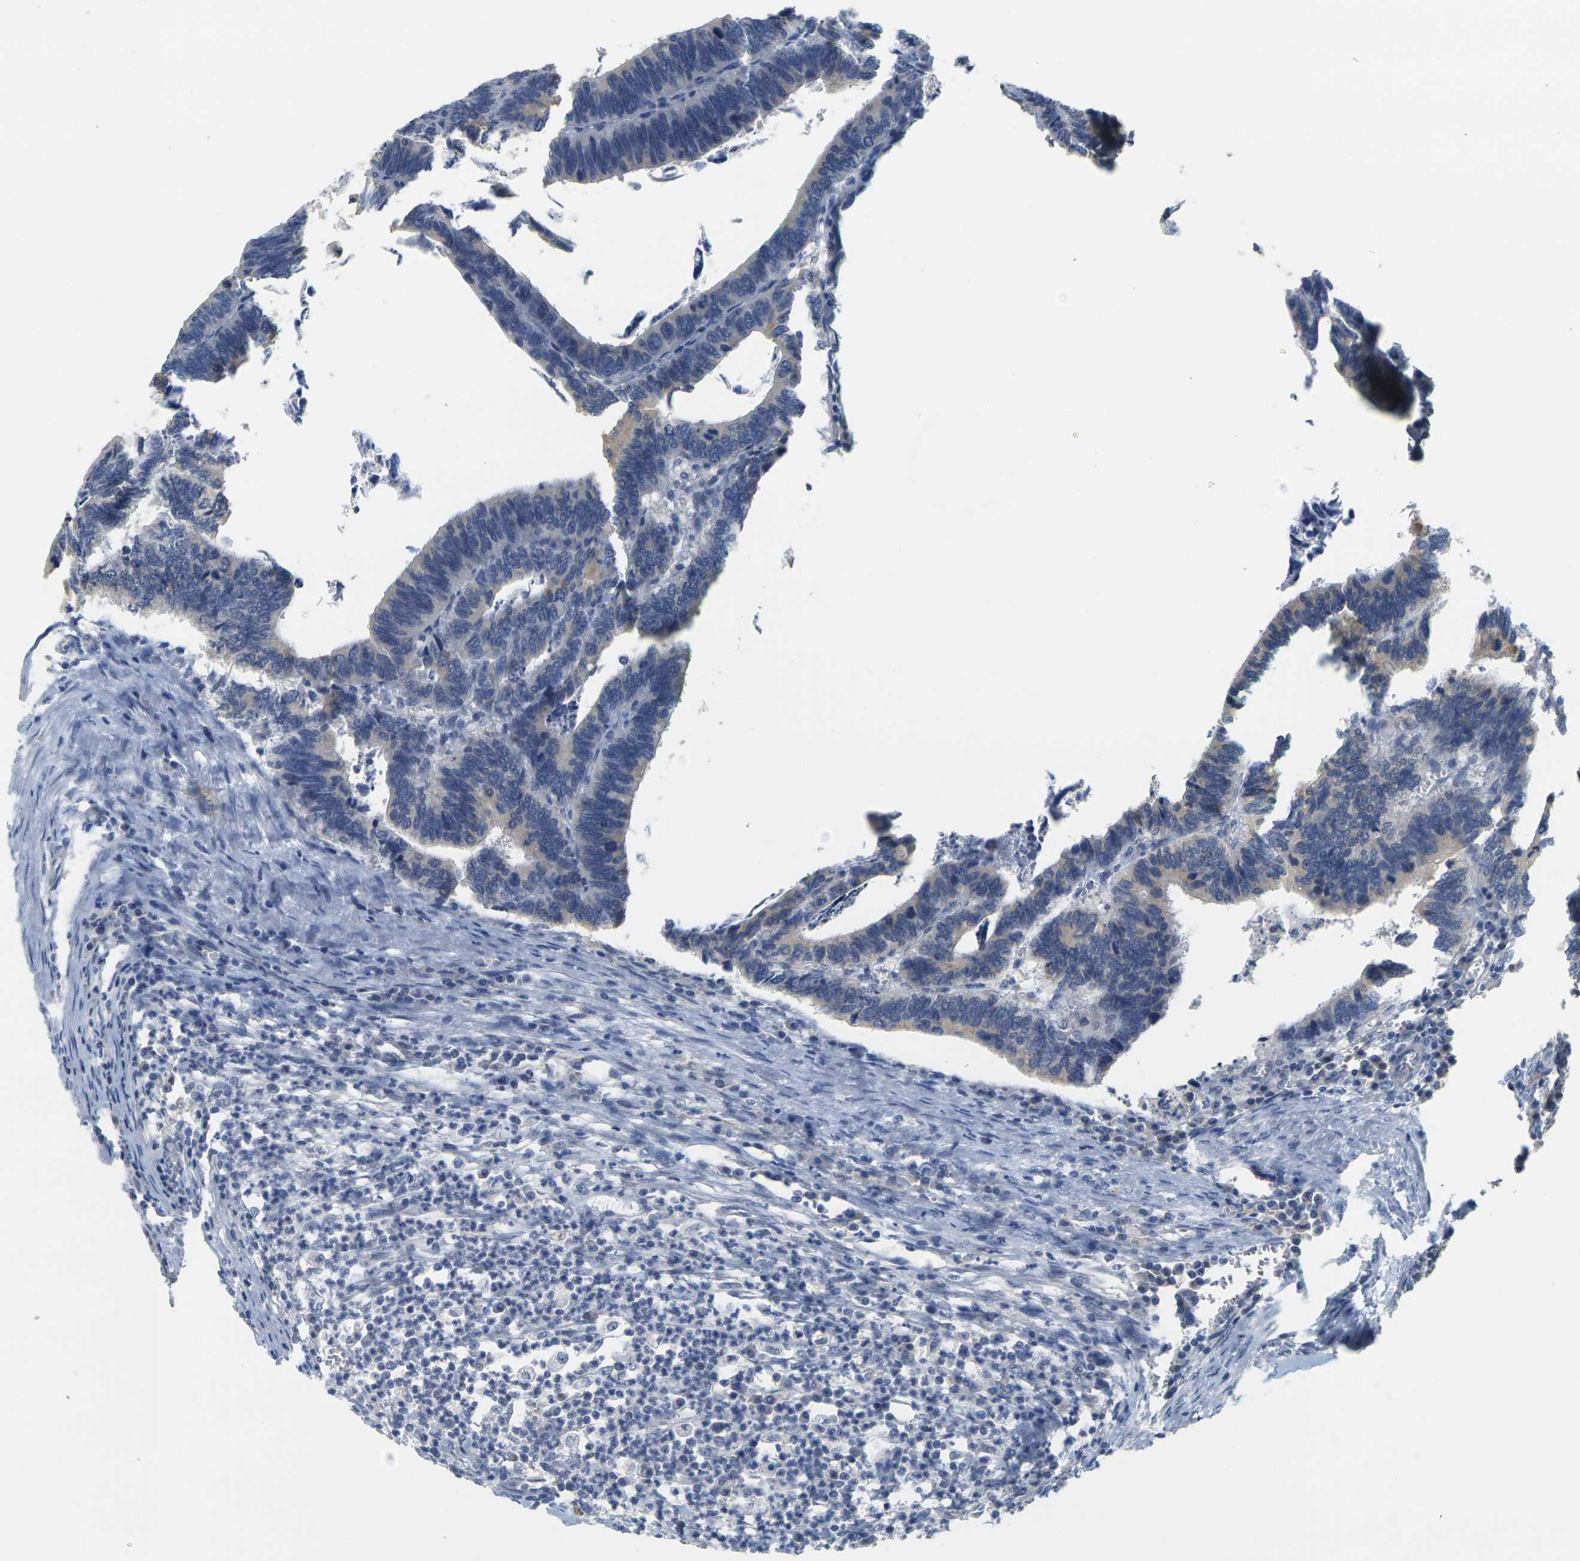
{"staining": {"intensity": "moderate", "quantity": ">75%", "location": "cytoplasmic/membranous"}, "tissue": "colorectal cancer", "cell_type": "Tumor cells", "image_type": "cancer", "snomed": [{"axis": "morphology", "description": "Adenocarcinoma, NOS"}, {"axis": "topography", "description": "Colon"}], "caption": "A histopathology image of human adenocarcinoma (colorectal) stained for a protein reveals moderate cytoplasmic/membranous brown staining in tumor cells. Using DAB (brown) and hematoxylin (blue) stains, captured at high magnification using brightfield microscopy.", "gene": "GDAP1", "patient": {"sex": "male", "age": 72}}